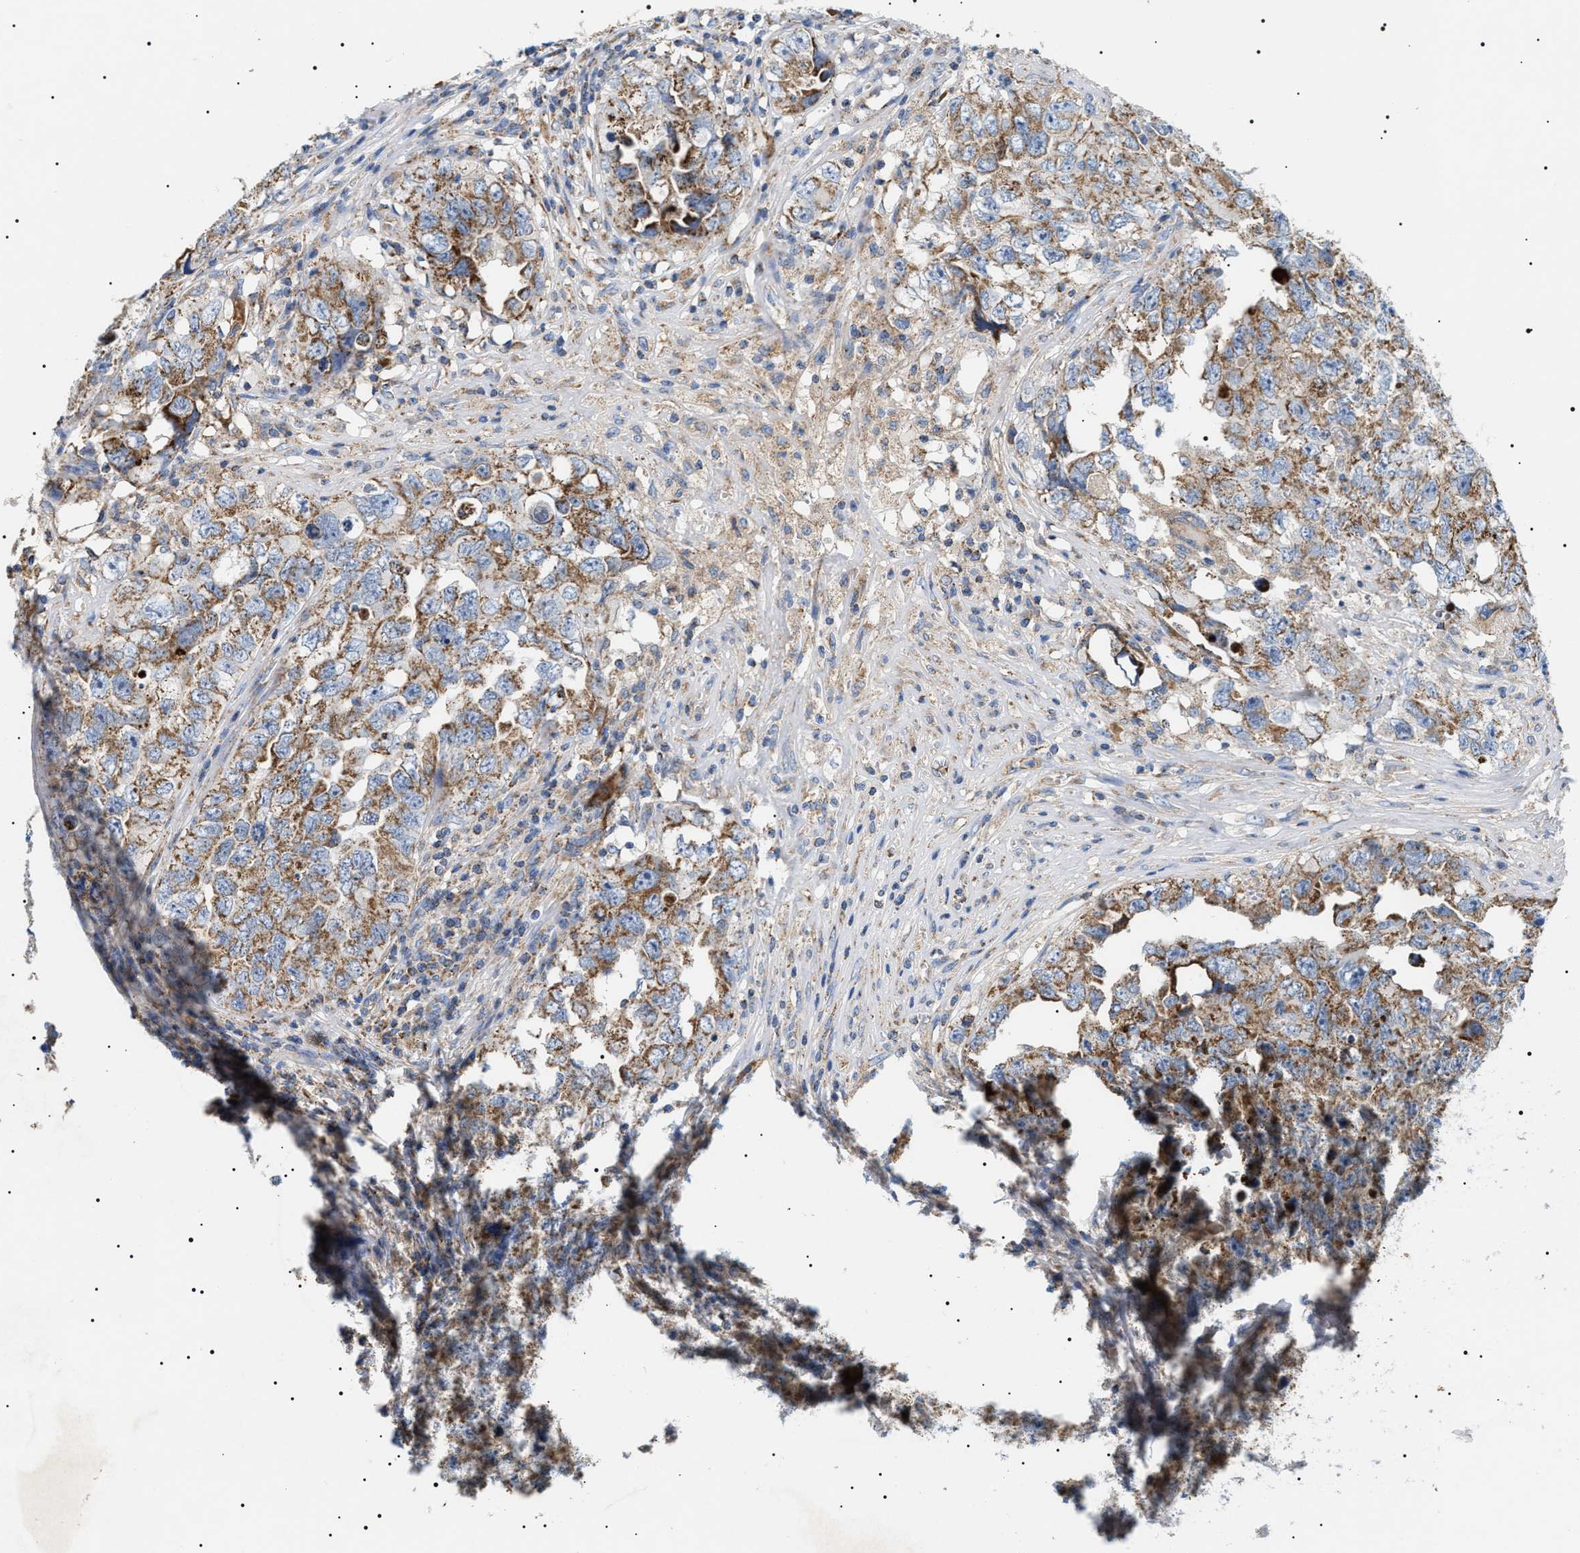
{"staining": {"intensity": "moderate", "quantity": "25%-75%", "location": "cytoplasmic/membranous"}, "tissue": "testis cancer", "cell_type": "Tumor cells", "image_type": "cancer", "snomed": [{"axis": "morphology", "description": "Seminoma, NOS"}, {"axis": "morphology", "description": "Carcinoma, Embryonal, NOS"}, {"axis": "topography", "description": "Testis"}], "caption": "Protein expression analysis of testis cancer (embryonal carcinoma) exhibits moderate cytoplasmic/membranous staining in about 25%-75% of tumor cells.", "gene": "OXSM", "patient": {"sex": "male", "age": 43}}